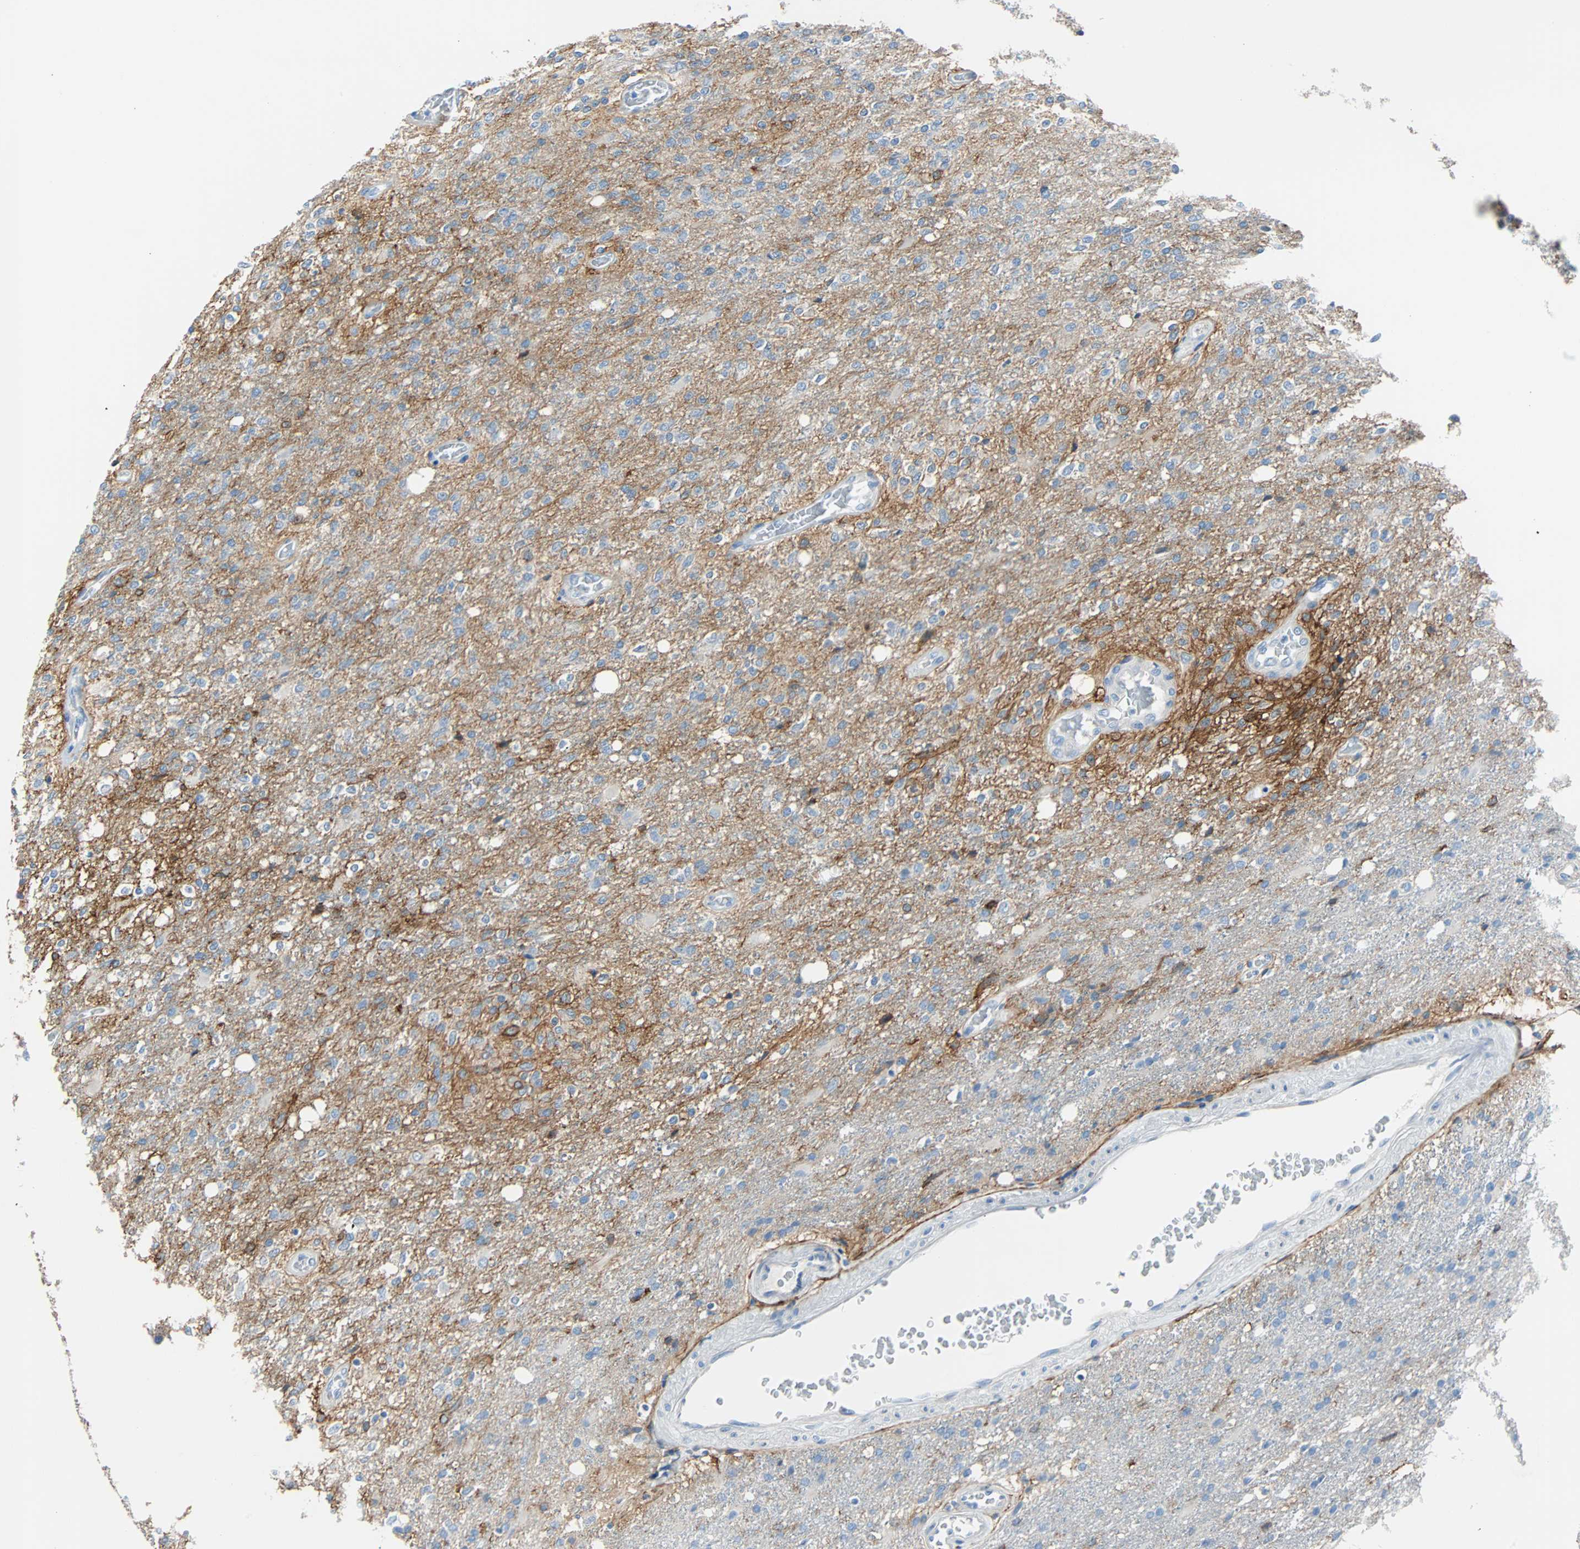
{"staining": {"intensity": "negative", "quantity": "none", "location": "none"}, "tissue": "glioma", "cell_type": "Tumor cells", "image_type": "cancer", "snomed": [{"axis": "morphology", "description": "Normal tissue, NOS"}, {"axis": "morphology", "description": "Glioma, malignant, High grade"}, {"axis": "topography", "description": "Cerebral cortex"}], "caption": "Tumor cells are negative for protein expression in human glioma. (DAB (3,3'-diaminobenzidine) immunohistochemistry visualized using brightfield microscopy, high magnification).", "gene": "PDPN", "patient": {"sex": "male", "age": 77}}